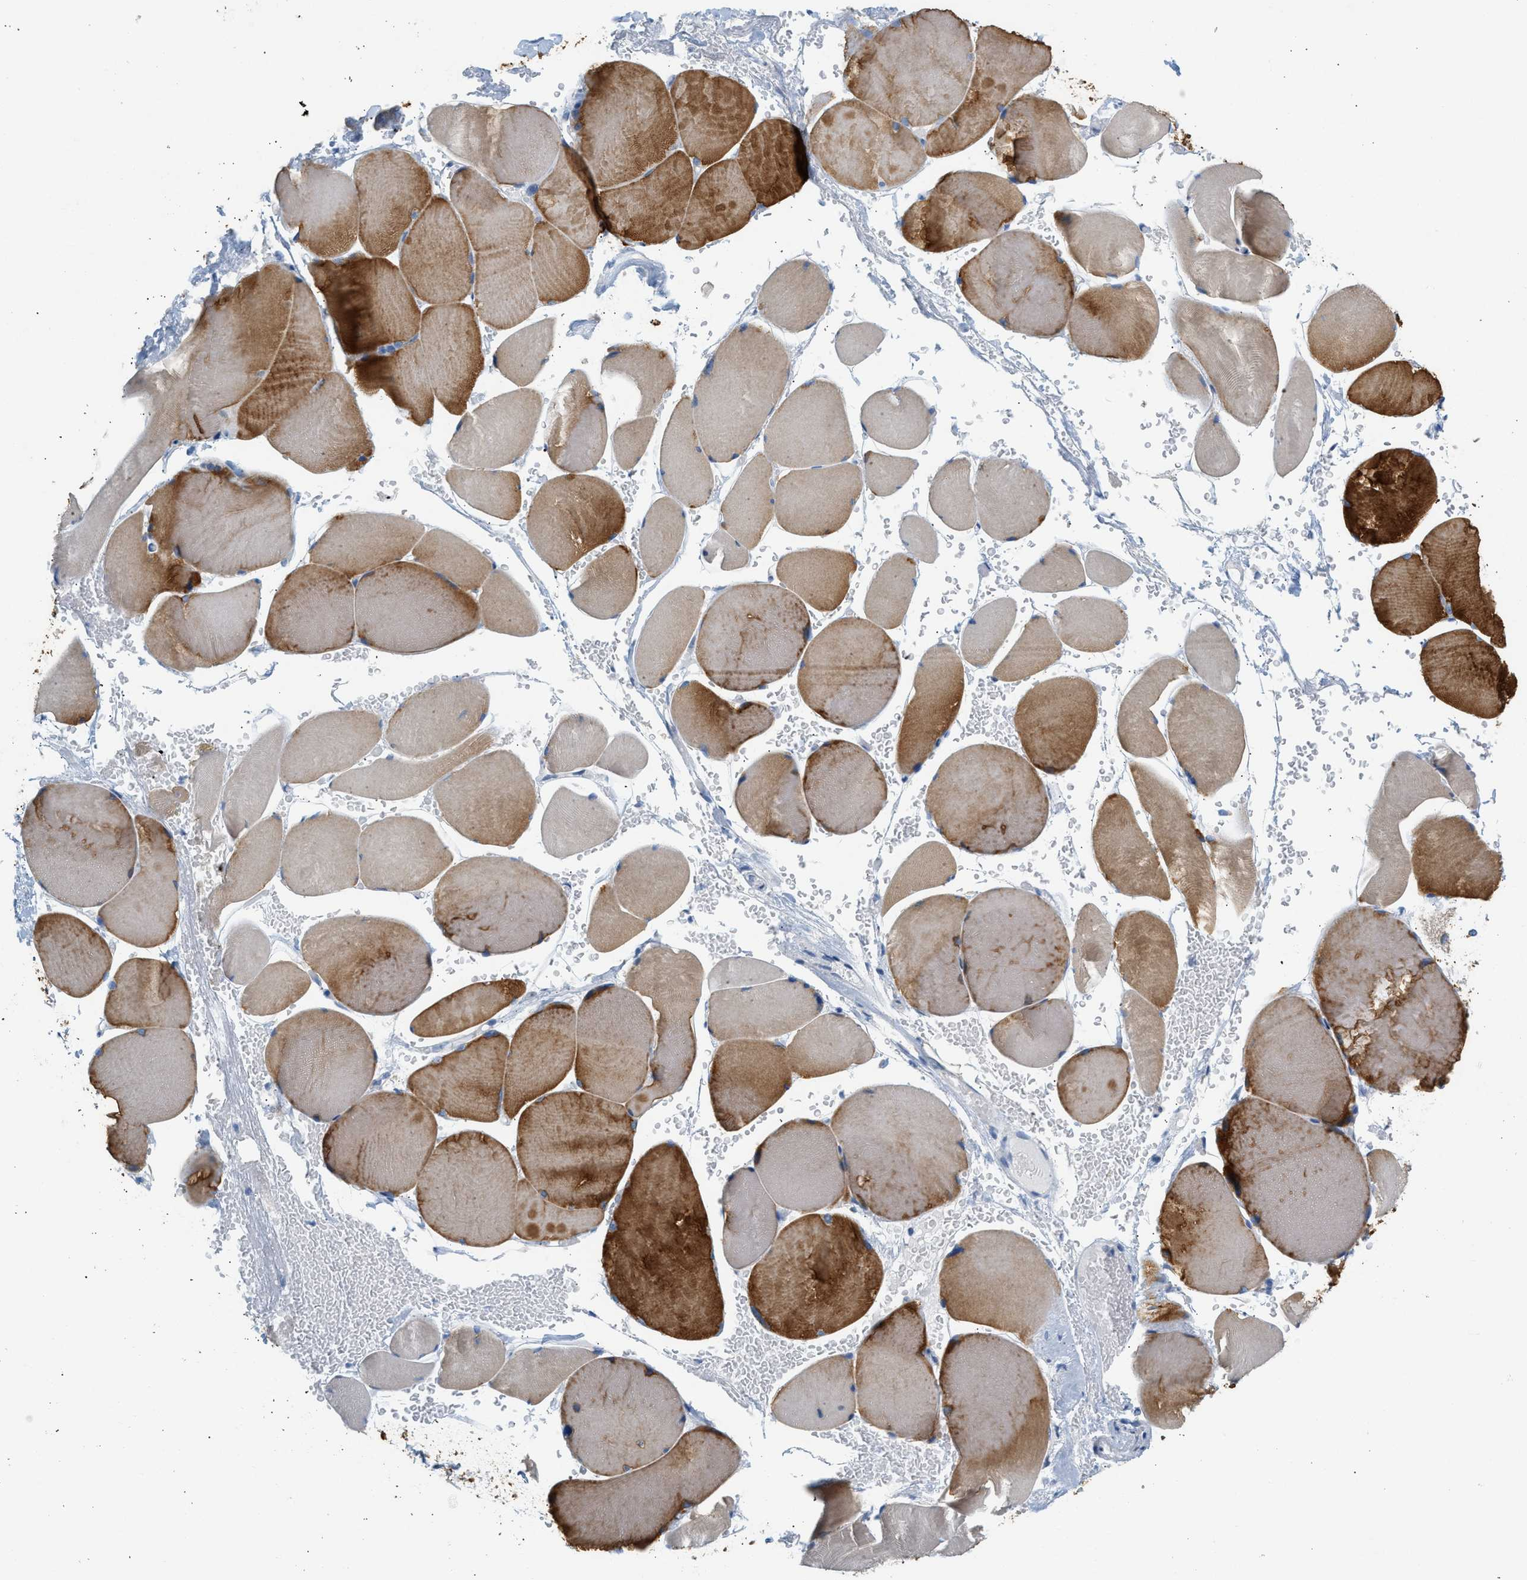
{"staining": {"intensity": "strong", "quantity": "25%-75%", "location": "cytoplasmic/membranous"}, "tissue": "skeletal muscle", "cell_type": "Myocytes", "image_type": "normal", "snomed": [{"axis": "morphology", "description": "Normal tissue, NOS"}, {"axis": "topography", "description": "Skin"}, {"axis": "topography", "description": "Skeletal muscle"}], "caption": "Immunohistochemistry (IHC) micrograph of normal skeletal muscle stained for a protein (brown), which reveals high levels of strong cytoplasmic/membranous positivity in about 25%-75% of myocytes.", "gene": "NDUFS8", "patient": {"sex": "male", "age": 83}}